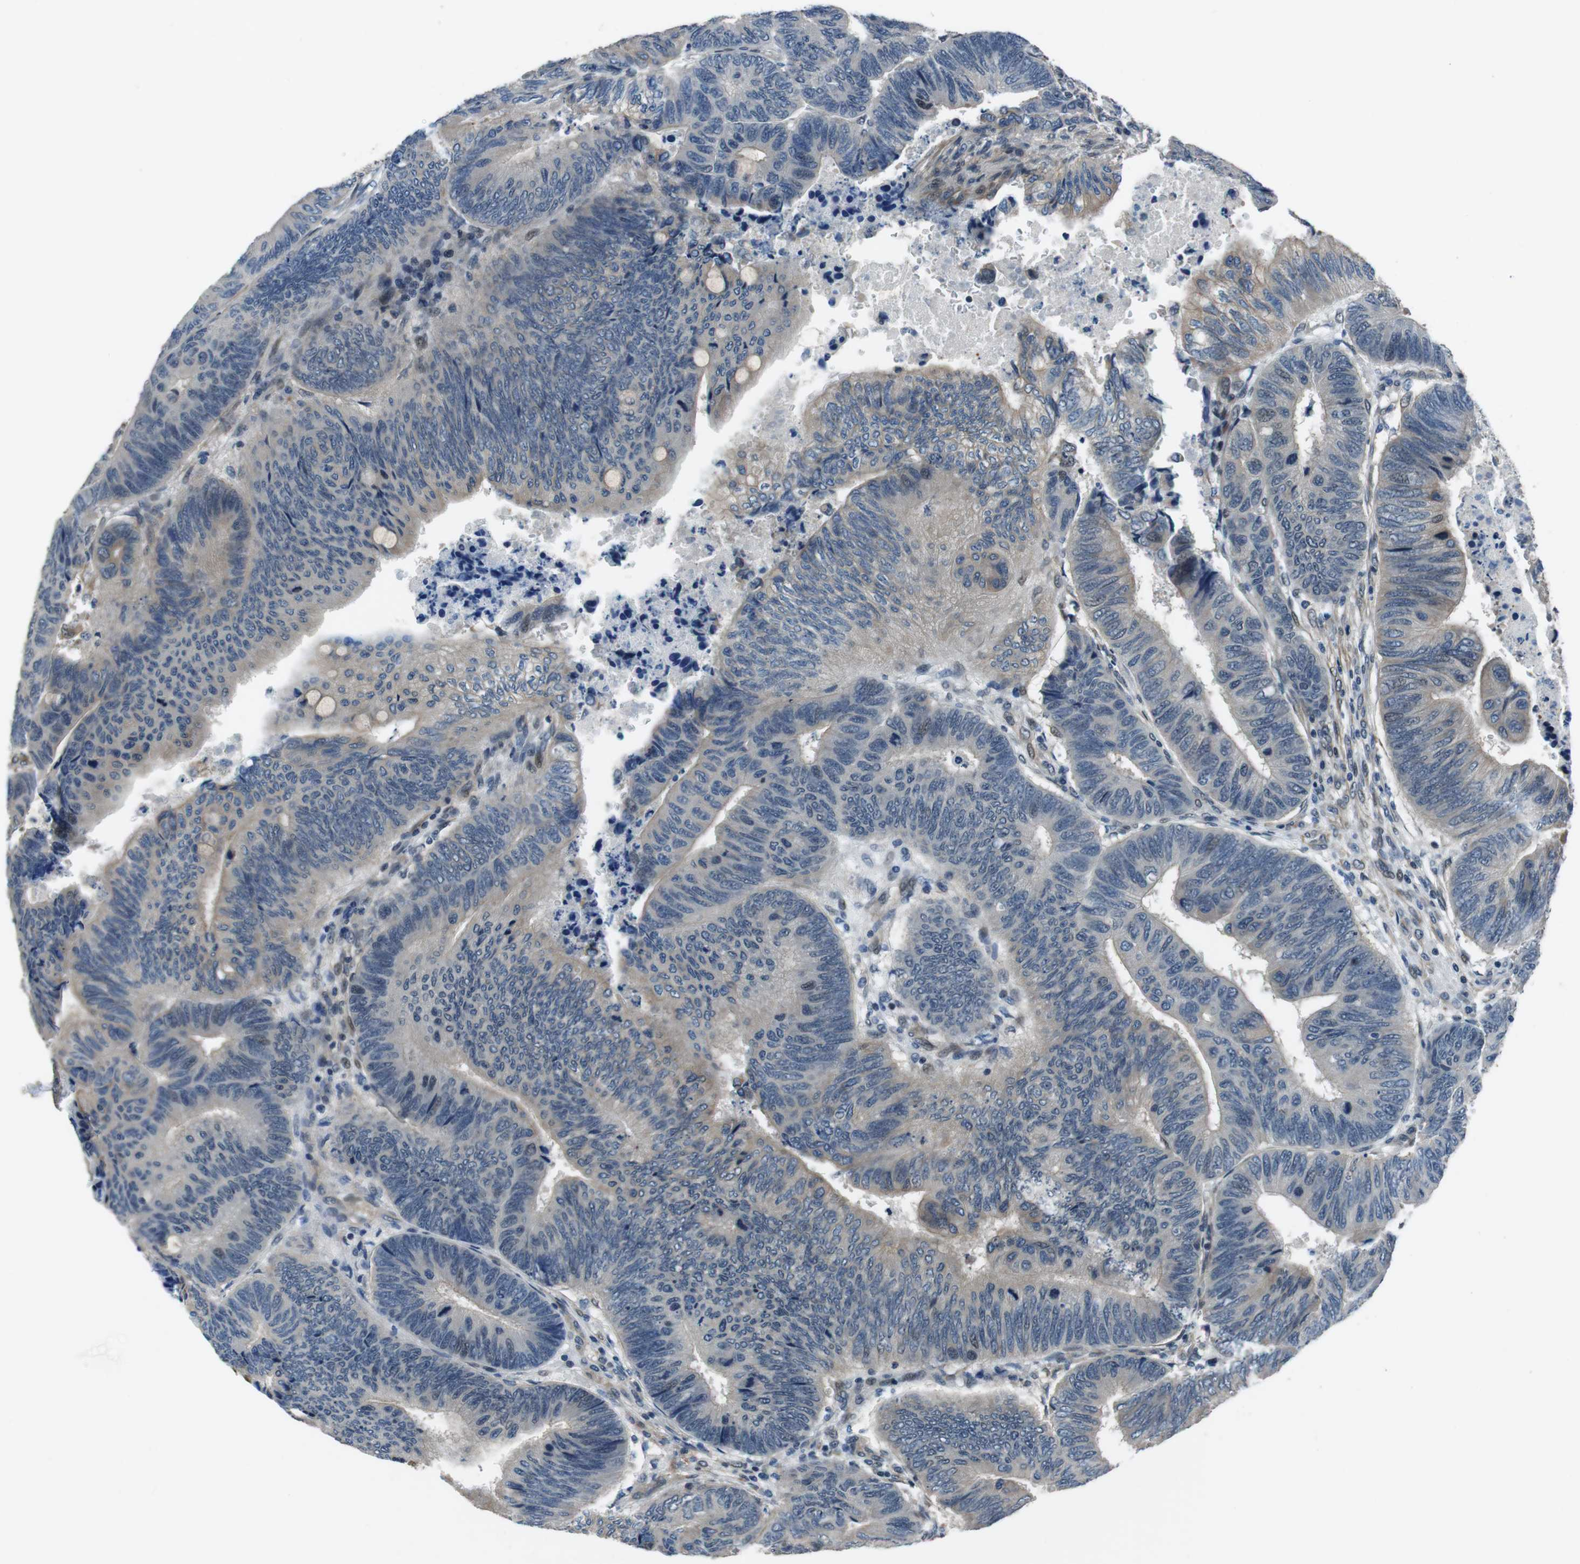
{"staining": {"intensity": "negative", "quantity": "none", "location": "none"}, "tissue": "colorectal cancer", "cell_type": "Tumor cells", "image_type": "cancer", "snomed": [{"axis": "morphology", "description": "Normal tissue, NOS"}, {"axis": "morphology", "description": "Adenocarcinoma, NOS"}, {"axis": "topography", "description": "Rectum"}, {"axis": "topography", "description": "Peripheral nerve tissue"}], "caption": "Colorectal cancer stained for a protein using immunohistochemistry shows no staining tumor cells.", "gene": "LRRC49", "patient": {"sex": "male", "age": 92}}